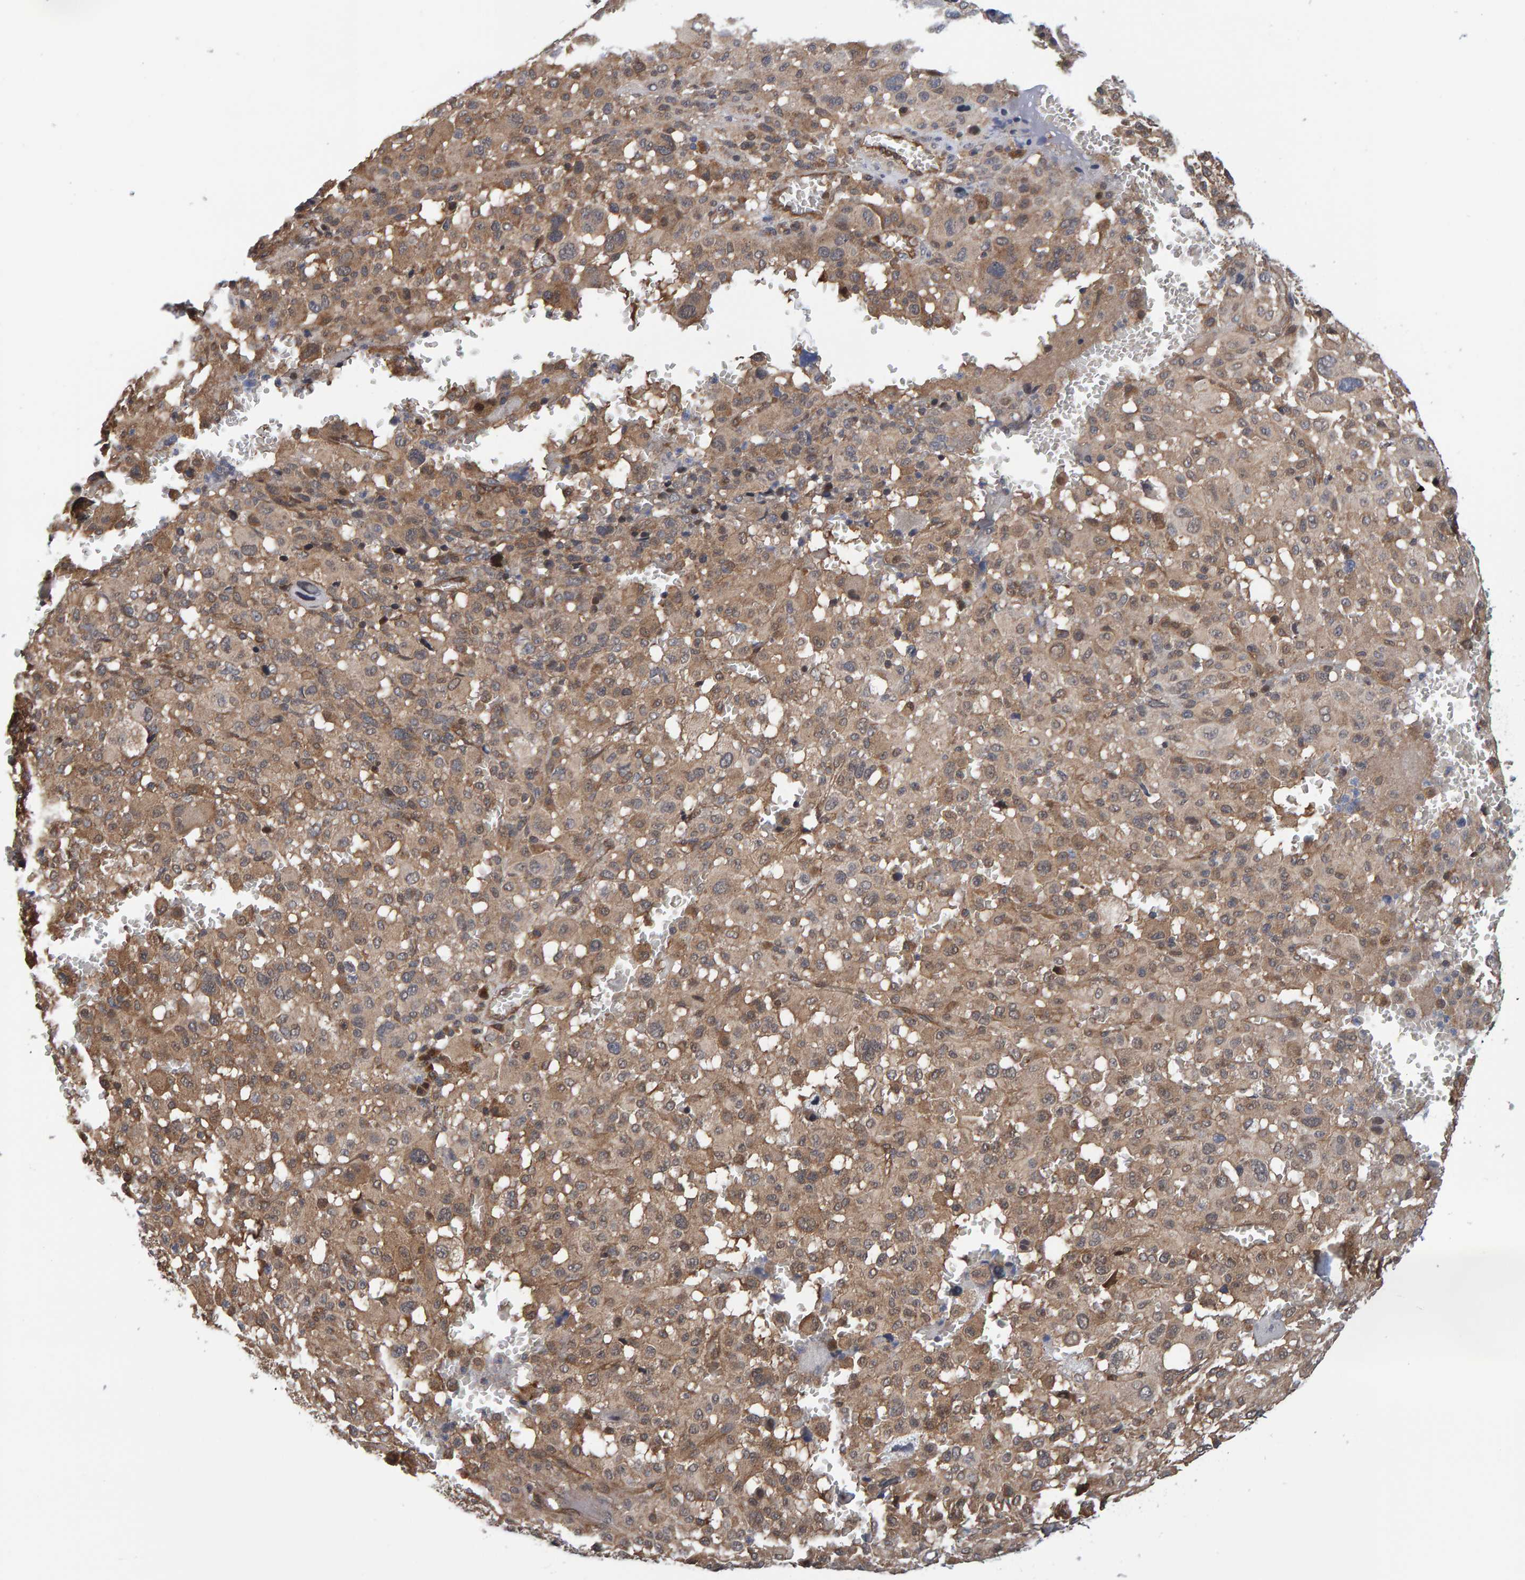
{"staining": {"intensity": "moderate", "quantity": ">75%", "location": "cytoplasmic/membranous"}, "tissue": "melanoma", "cell_type": "Tumor cells", "image_type": "cancer", "snomed": [{"axis": "morphology", "description": "Malignant melanoma, Metastatic site"}, {"axis": "topography", "description": "Skin"}], "caption": "Malignant melanoma (metastatic site) was stained to show a protein in brown. There is medium levels of moderate cytoplasmic/membranous positivity in about >75% of tumor cells. (DAB (3,3'-diaminobenzidine) IHC with brightfield microscopy, high magnification).", "gene": "SCRN2", "patient": {"sex": "female", "age": 74}}